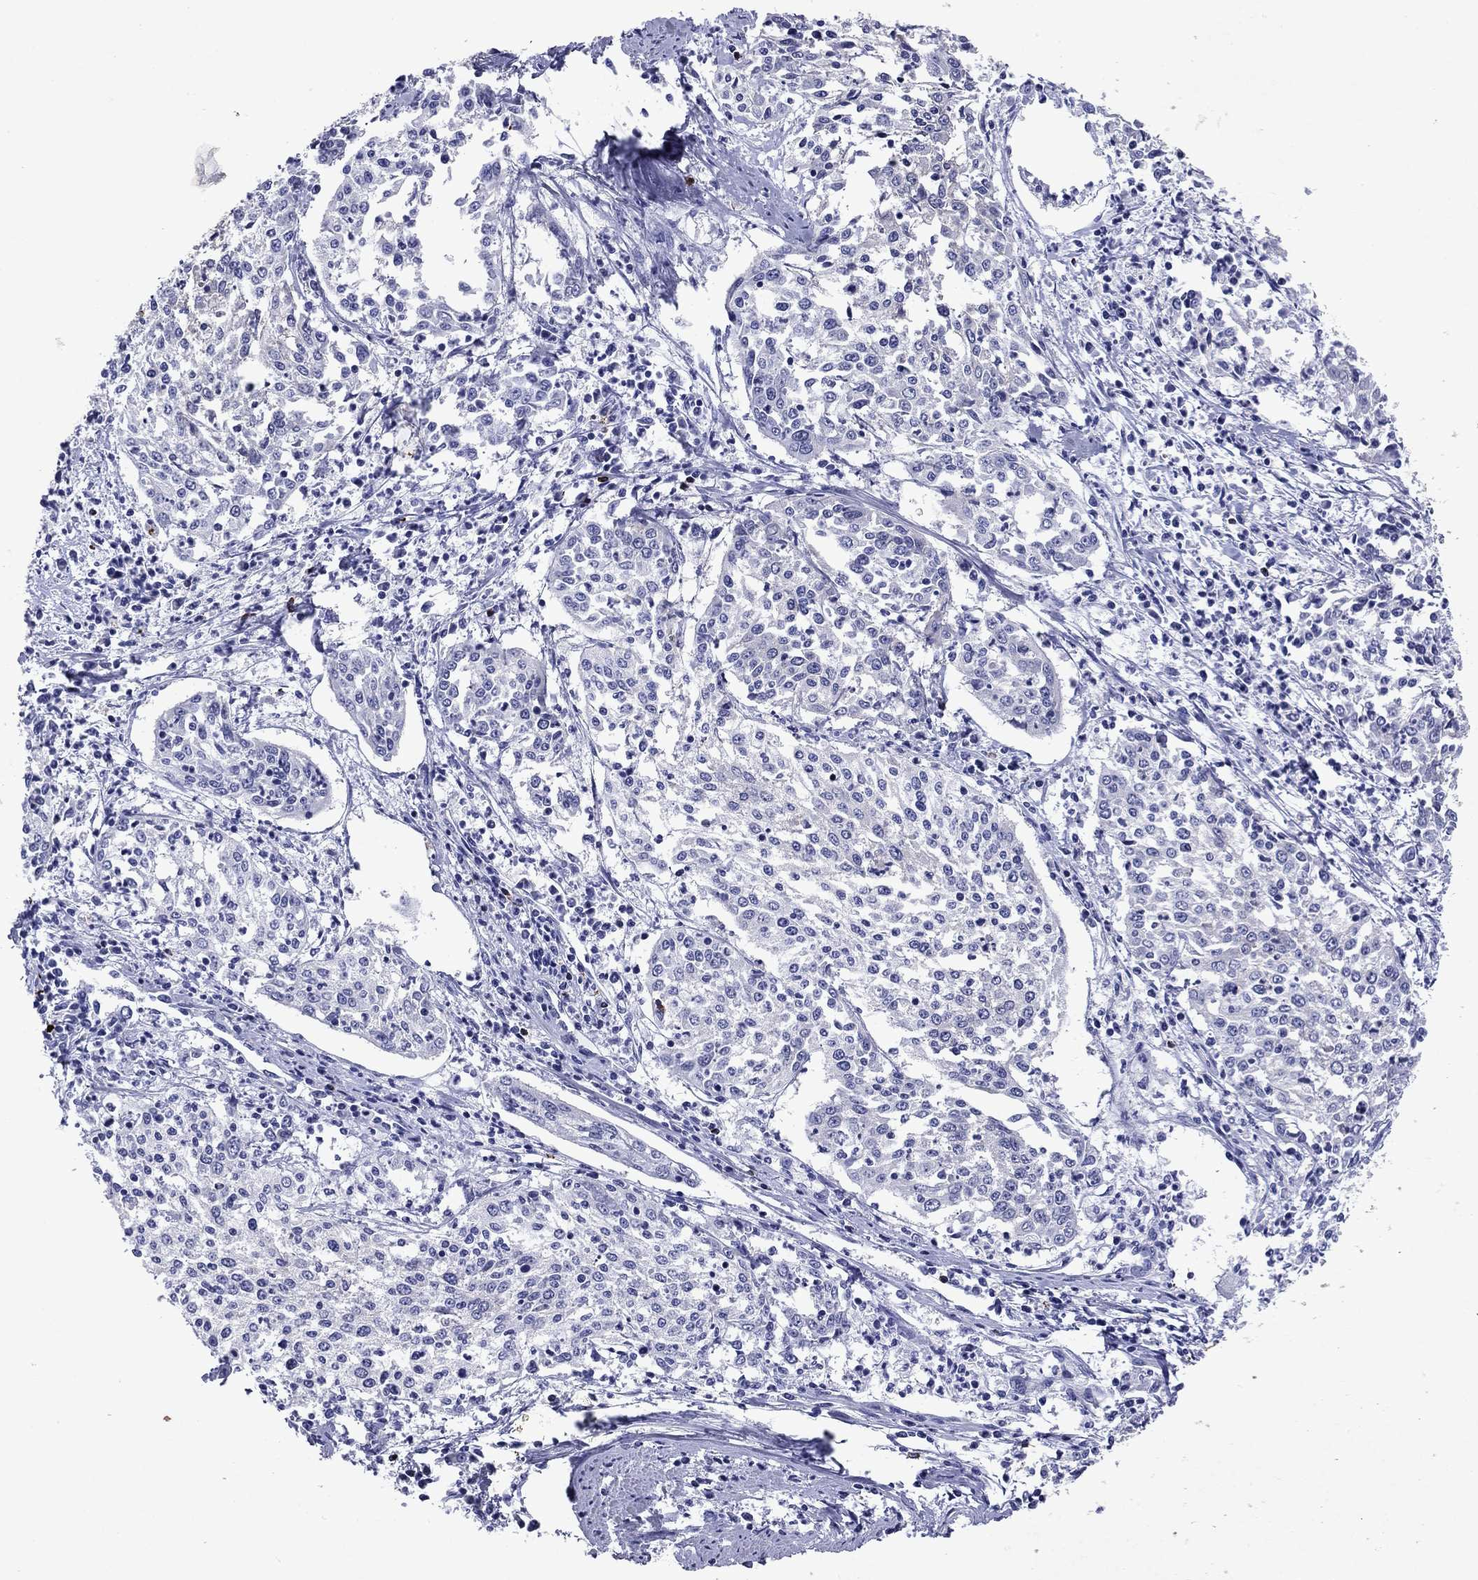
{"staining": {"intensity": "negative", "quantity": "none", "location": "none"}, "tissue": "cervical cancer", "cell_type": "Tumor cells", "image_type": "cancer", "snomed": [{"axis": "morphology", "description": "Squamous cell carcinoma, NOS"}, {"axis": "topography", "description": "Cervix"}], "caption": "The image displays no staining of tumor cells in squamous cell carcinoma (cervical).", "gene": "GZMK", "patient": {"sex": "female", "age": 41}}